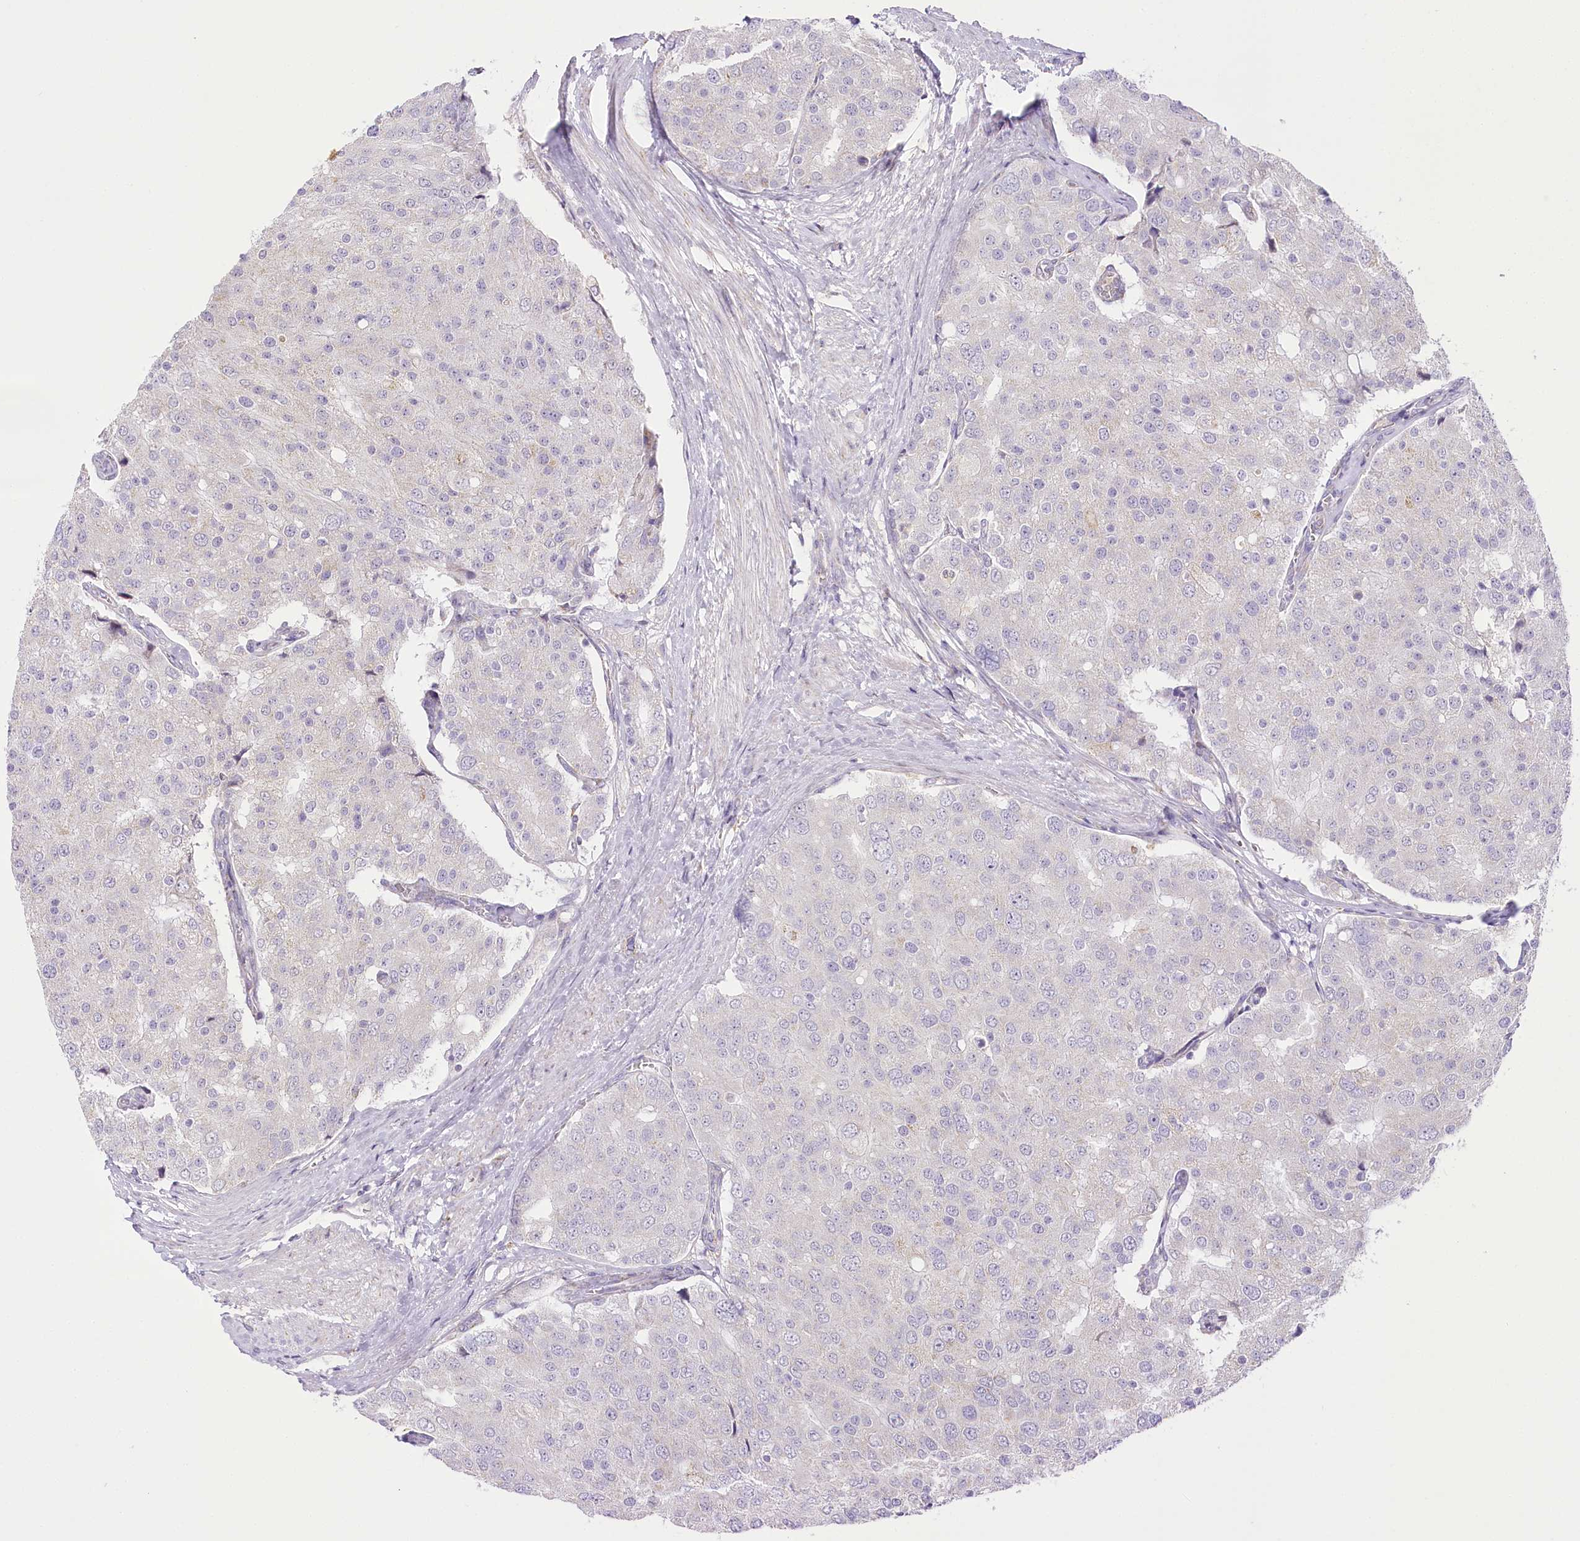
{"staining": {"intensity": "negative", "quantity": "none", "location": "none"}, "tissue": "prostate cancer", "cell_type": "Tumor cells", "image_type": "cancer", "snomed": [{"axis": "morphology", "description": "Adenocarcinoma, High grade"}, {"axis": "topography", "description": "Prostate"}], "caption": "Immunohistochemistry (IHC) of human prostate cancer (high-grade adenocarcinoma) displays no positivity in tumor cells.", "gene": "CCDC30", "patient": {"sex": "male", "age": 50}}